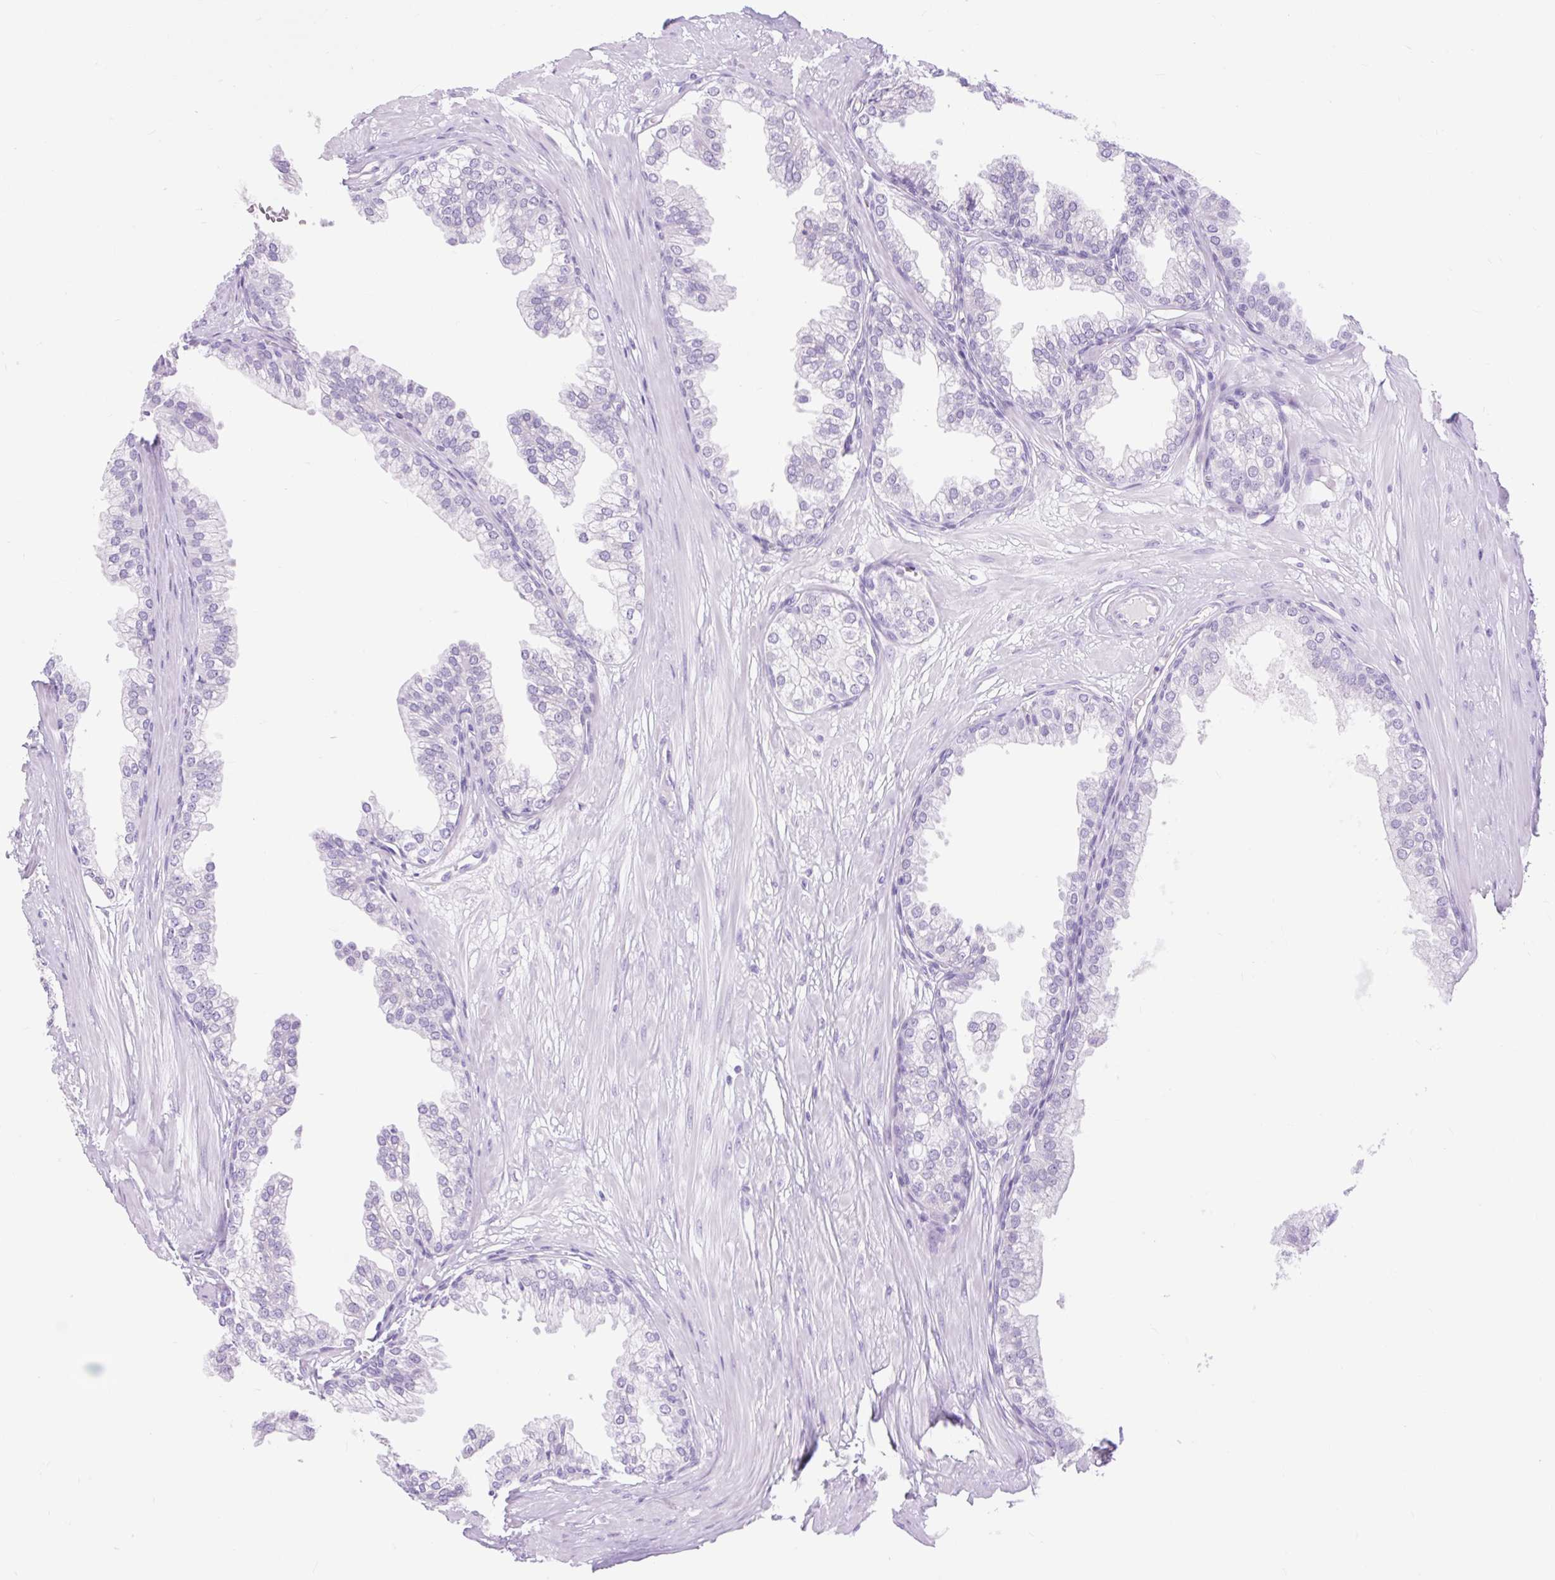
{"staining": {"intensity": "negative", "quantity": "none", "location": "none"}, "tissue": "prostate", "cell_type": "Glandular cells", "image_type": "normal", "snomed": [{"axis": "morphology", "description": "Normal tissue, NOS"}, {"axis": "topography", "description": "Prostate"}, {"axis": "topography", "description": "Peripheral nerve tissue"}], "caption": "Immunohistochemistry micrograph of benign prostate: human prostate stained with DAB (3,3'-diaminobenzidine) displays no significant protein expression in glandular cells.", "gene": "SLC25A40", "patient": {"sex": "male", "age": 55}}